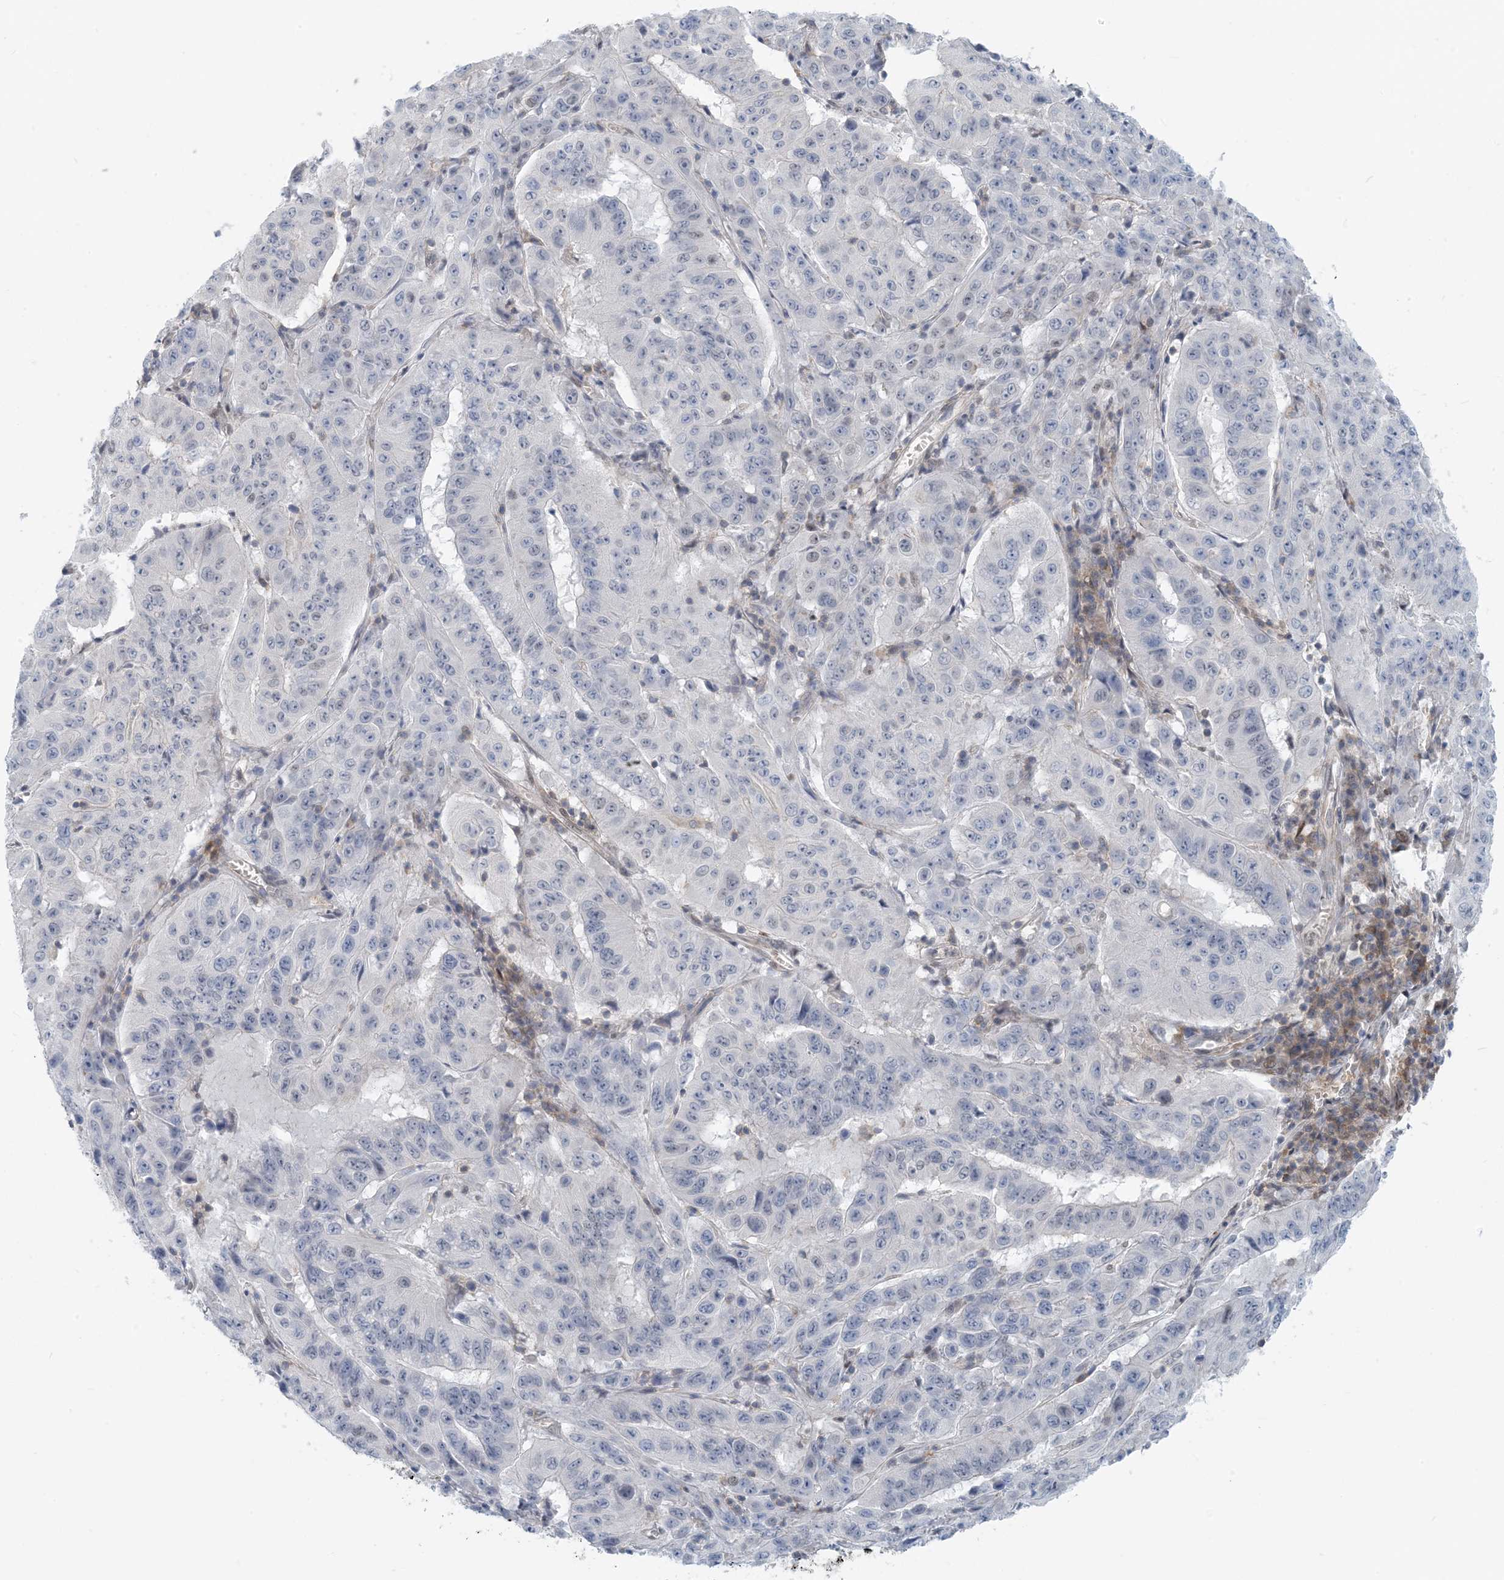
{"staining": {"intensity": "negative", "quantity": "none", "location": "none"}, "tissue": "pancreatic cancer", "cell_type": "Tumor cells", "image_type": "cancer", "snomed": [{"axis": "morphology", "description": "Adenocarcinoma, NOS"}, {"axis": "topography", "description": "Pancreas"}], "caption": "This histopathology image is of pancreatic adenocarcinoma stained with immunohistochemistry (IHC) to label a protein in brown with the nuclei are counter-stained blue. There is no positivity in tumor cells.", "gene": "ZC3H12A", "patient": {"sex": "male", "age": 63}}